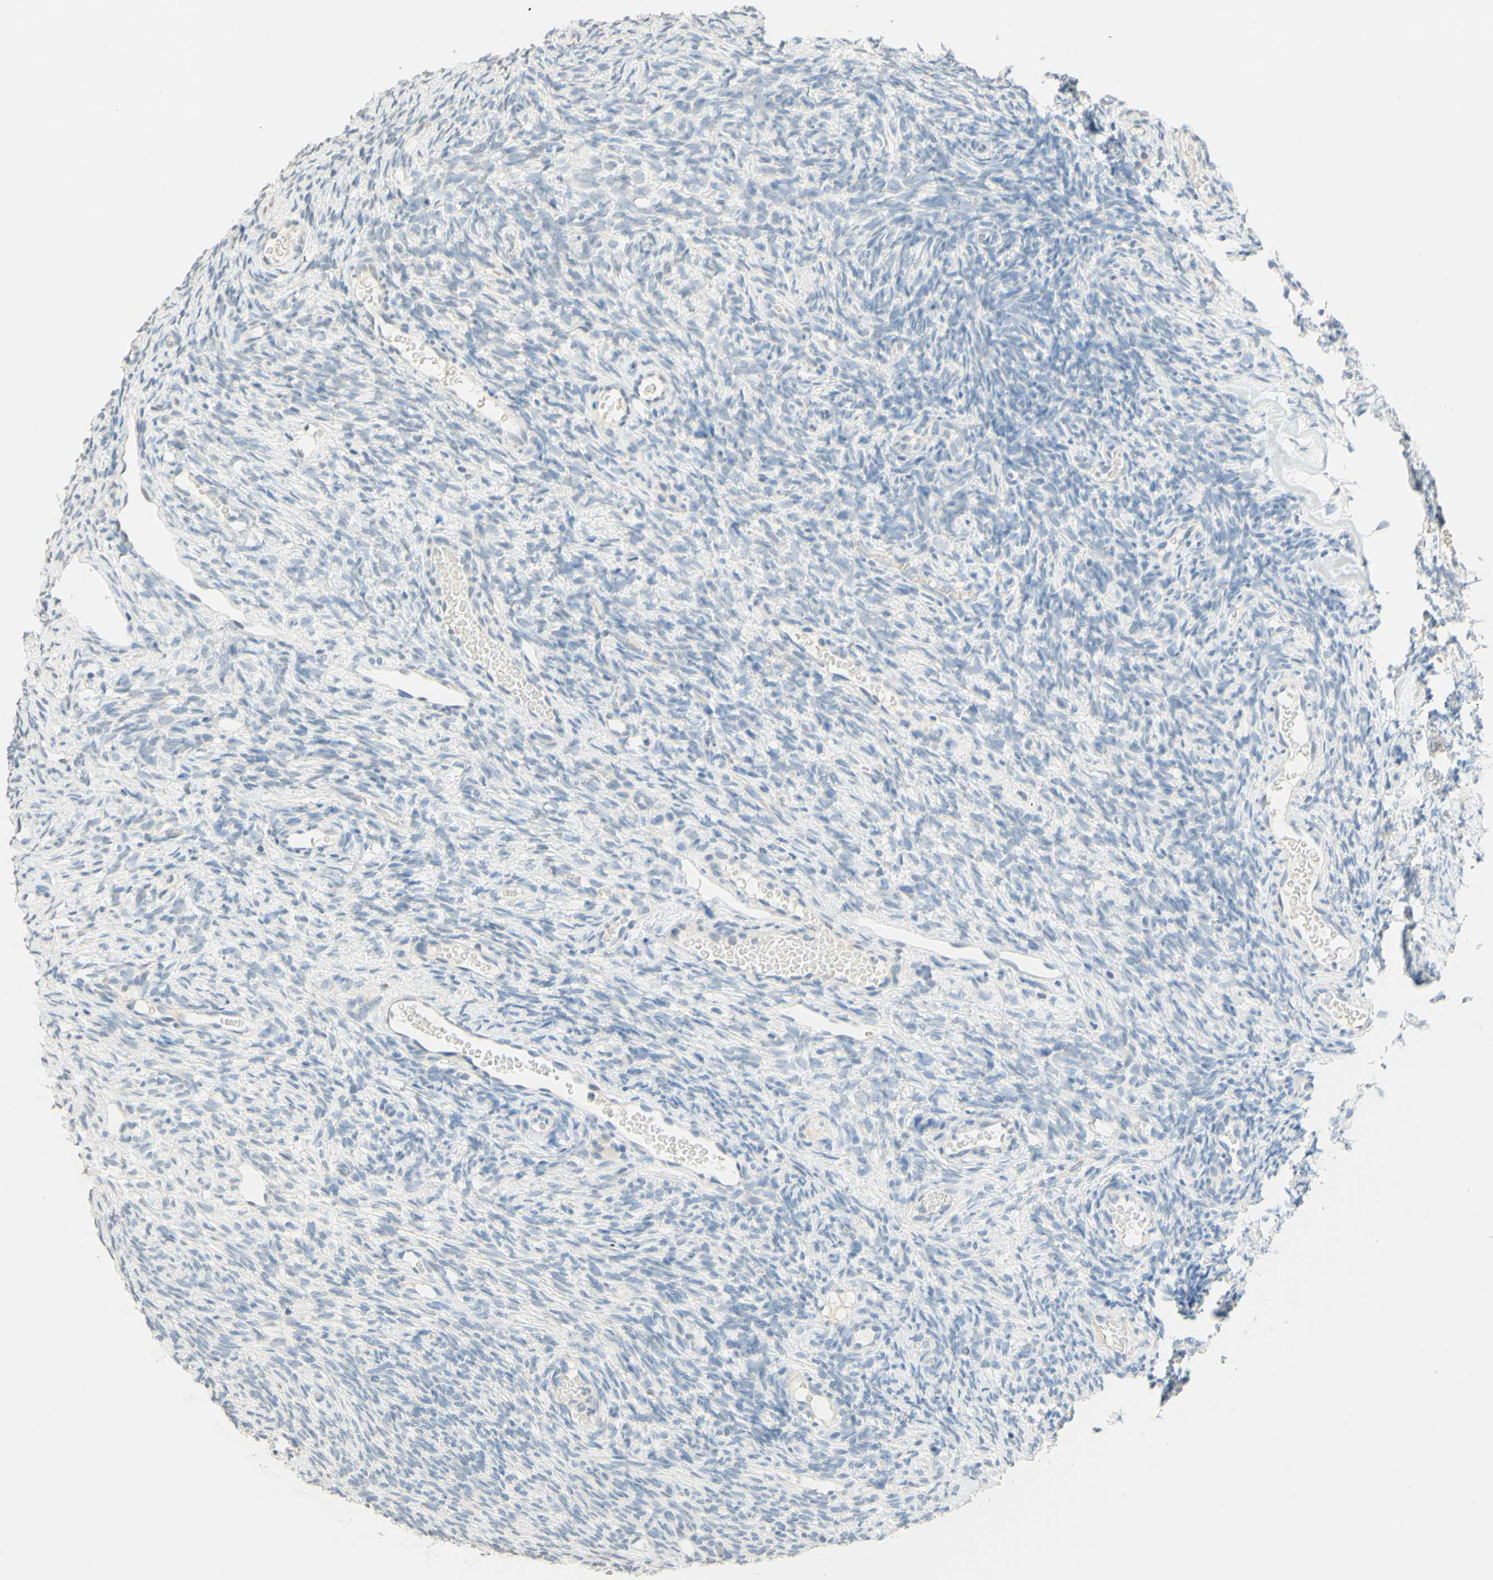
{"staining": {"intensity": "negative", "quantity": "none", "location": "none"}, "tissue": "ovary", "cell_type": "Ovarian stroma cells", "image_type": "normal", "snomed": [{"axis": "morphology", "description": "Normal tissue, NOS"}, {"axis": "topography", "description": "Ovary"}], "caption": "A micrograph of ovary stained for a protein exhibits no brown staining in ovarian stroma cells. Brightfield microscopy of immunohistochemistry (IHC) stained with DAB (brown) and hematoxylin (blue), captured at high magnification.", "gene": "MAG", "patient": {"sex": "female", "age": 35}}